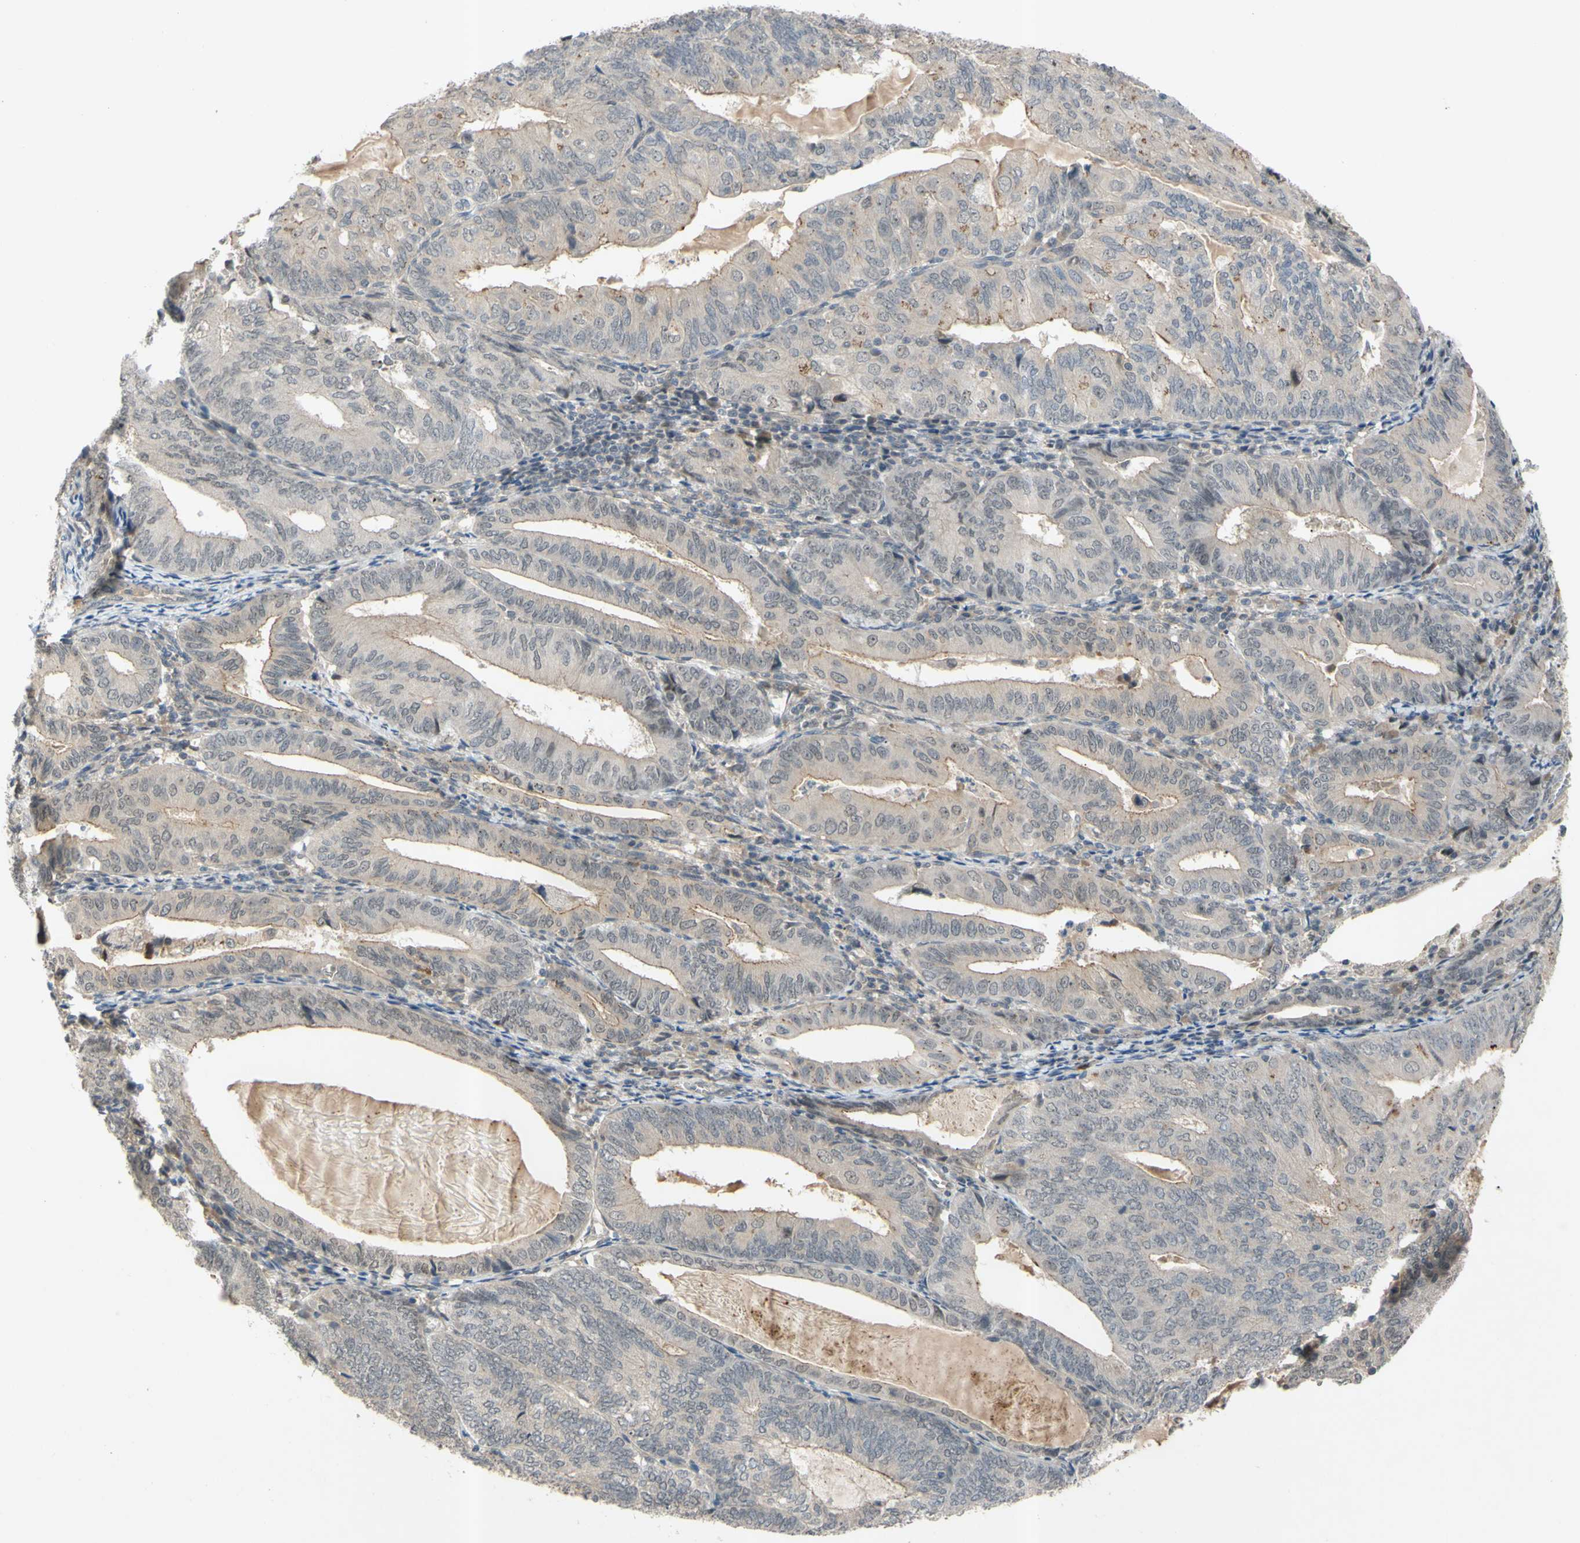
{"staining": {"intensity": "negative", "quantity": "none", "location": "none"}, "tissue": "endometrial cancer", "cell_type": "Tumor cells", "image_type": "cancer", "snomed": [{"axis": "morphology", "description": "Adenocarcinoma, NOS"}, {"axis": "topography", "description": "Endometrium"}], "caption": "An immunohistochemistry (IHC) micrograph of endometrial cancer is shown. There is no staining in tumor cells of endometrial cancer. The staining was performed using DAB (3,3'-diaminobenzidine) to visualize the protein expression in brown, while the nuclei were stained in blue with hematoxylin (Magnification: 20x).", "gene": "ALK", "patient": {"sex": "female", "age": 81}}